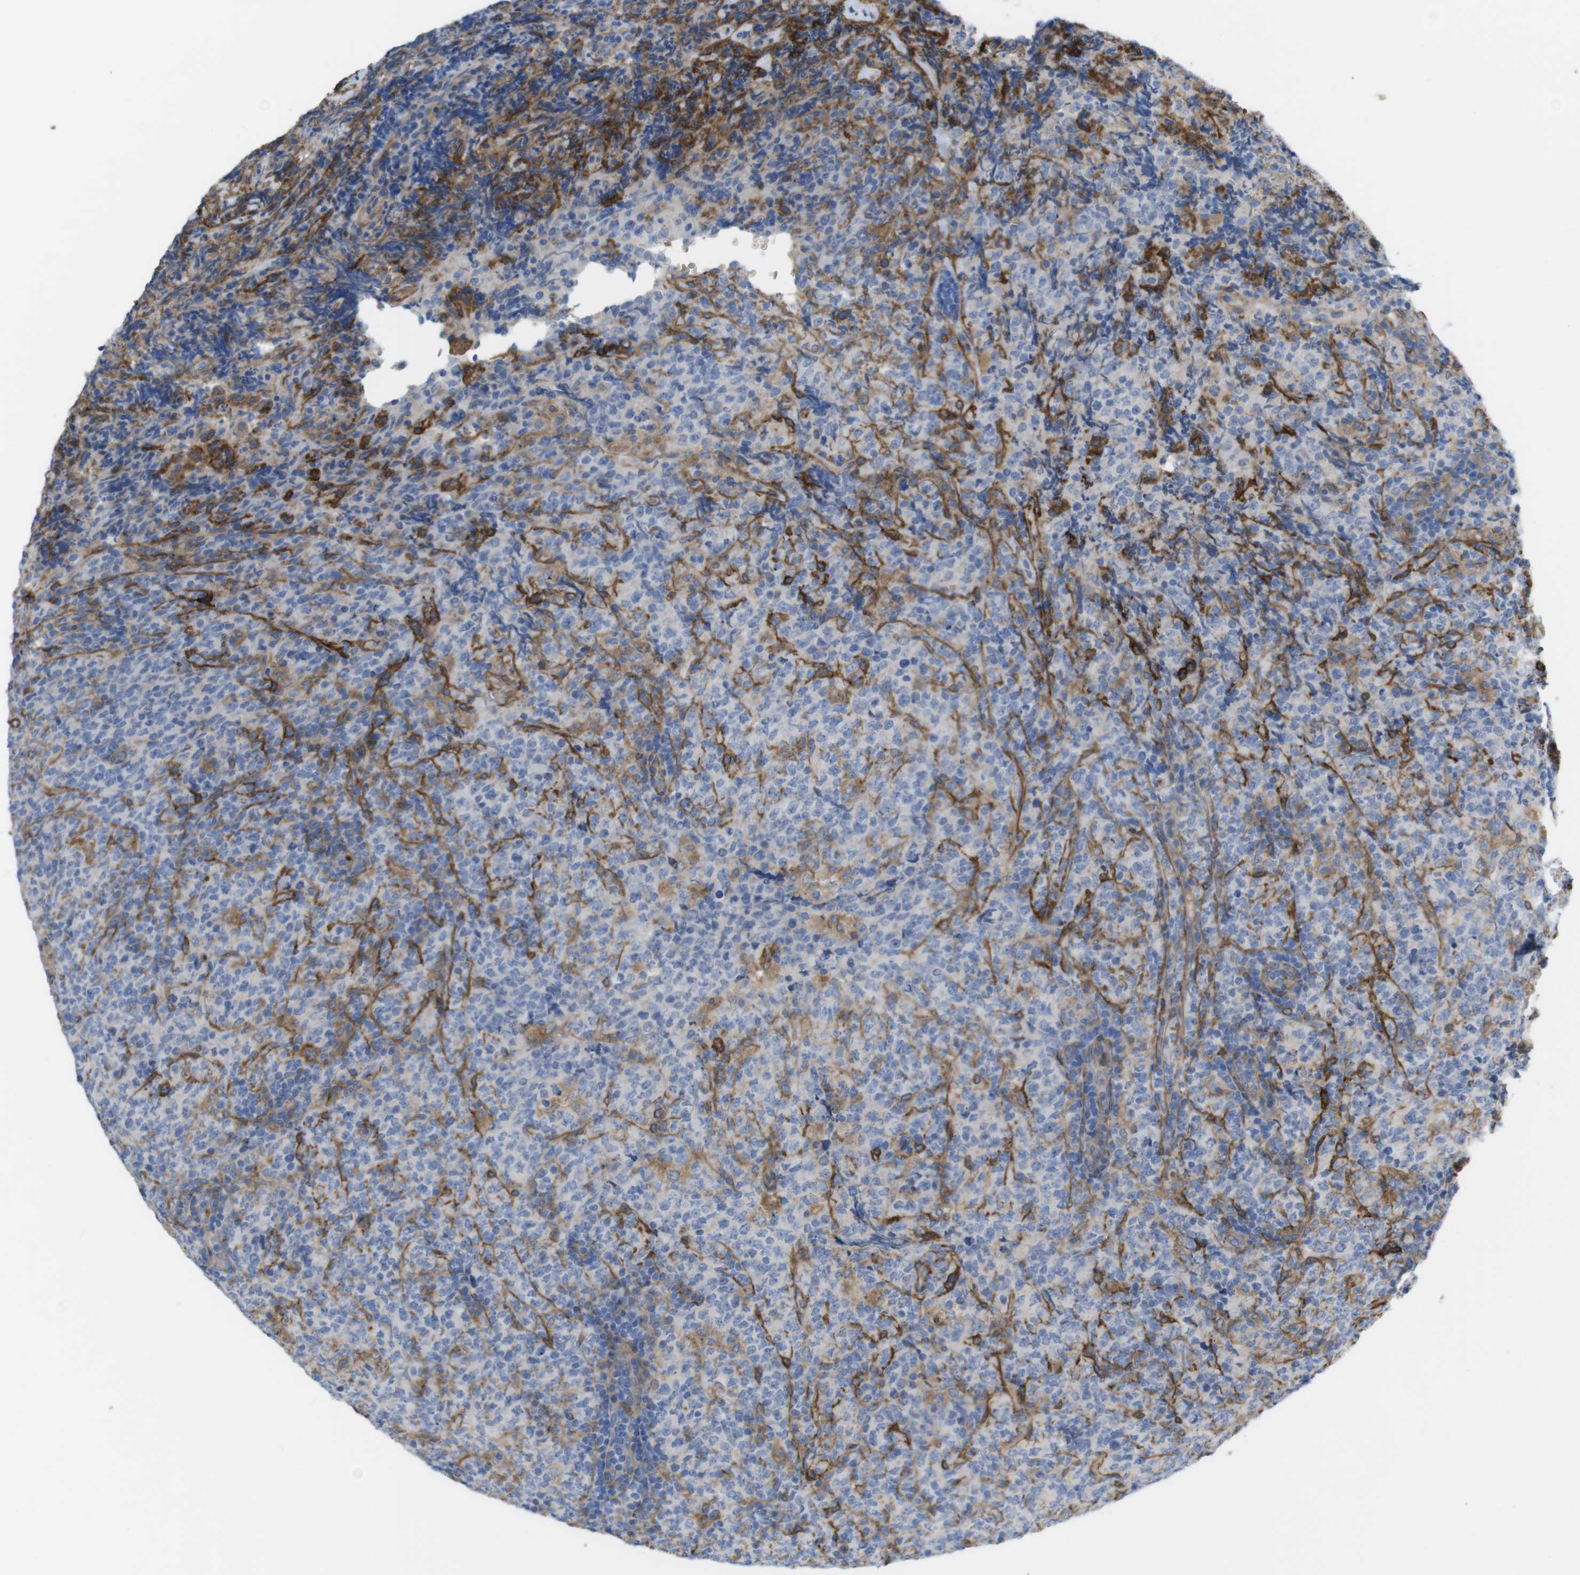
{"staining": {"intensity": "moderate", "quantity": "<25%", "location": "cytoplasmic/membranous"}, "tissue": "lymphoma", "cell_type": "Tumor cells", "image_type": "cancer", "snomed": [{"axis": "morphology", "description": "Malignant lymphoma, non-Hodgkin's type, High grade"}, {"axis": "topography", "description": "Tonsil"}], "caption": "Malignant lymphoma, non-Hodgkin's type (high-grade) tissue displays moderate cytoplasmic/membranous positivity in approximately <25% of tumor cells, visualized by immunohistochemistry.", "gene": "CYBRD1", "patient": {"sex": "female", "age": 36}}